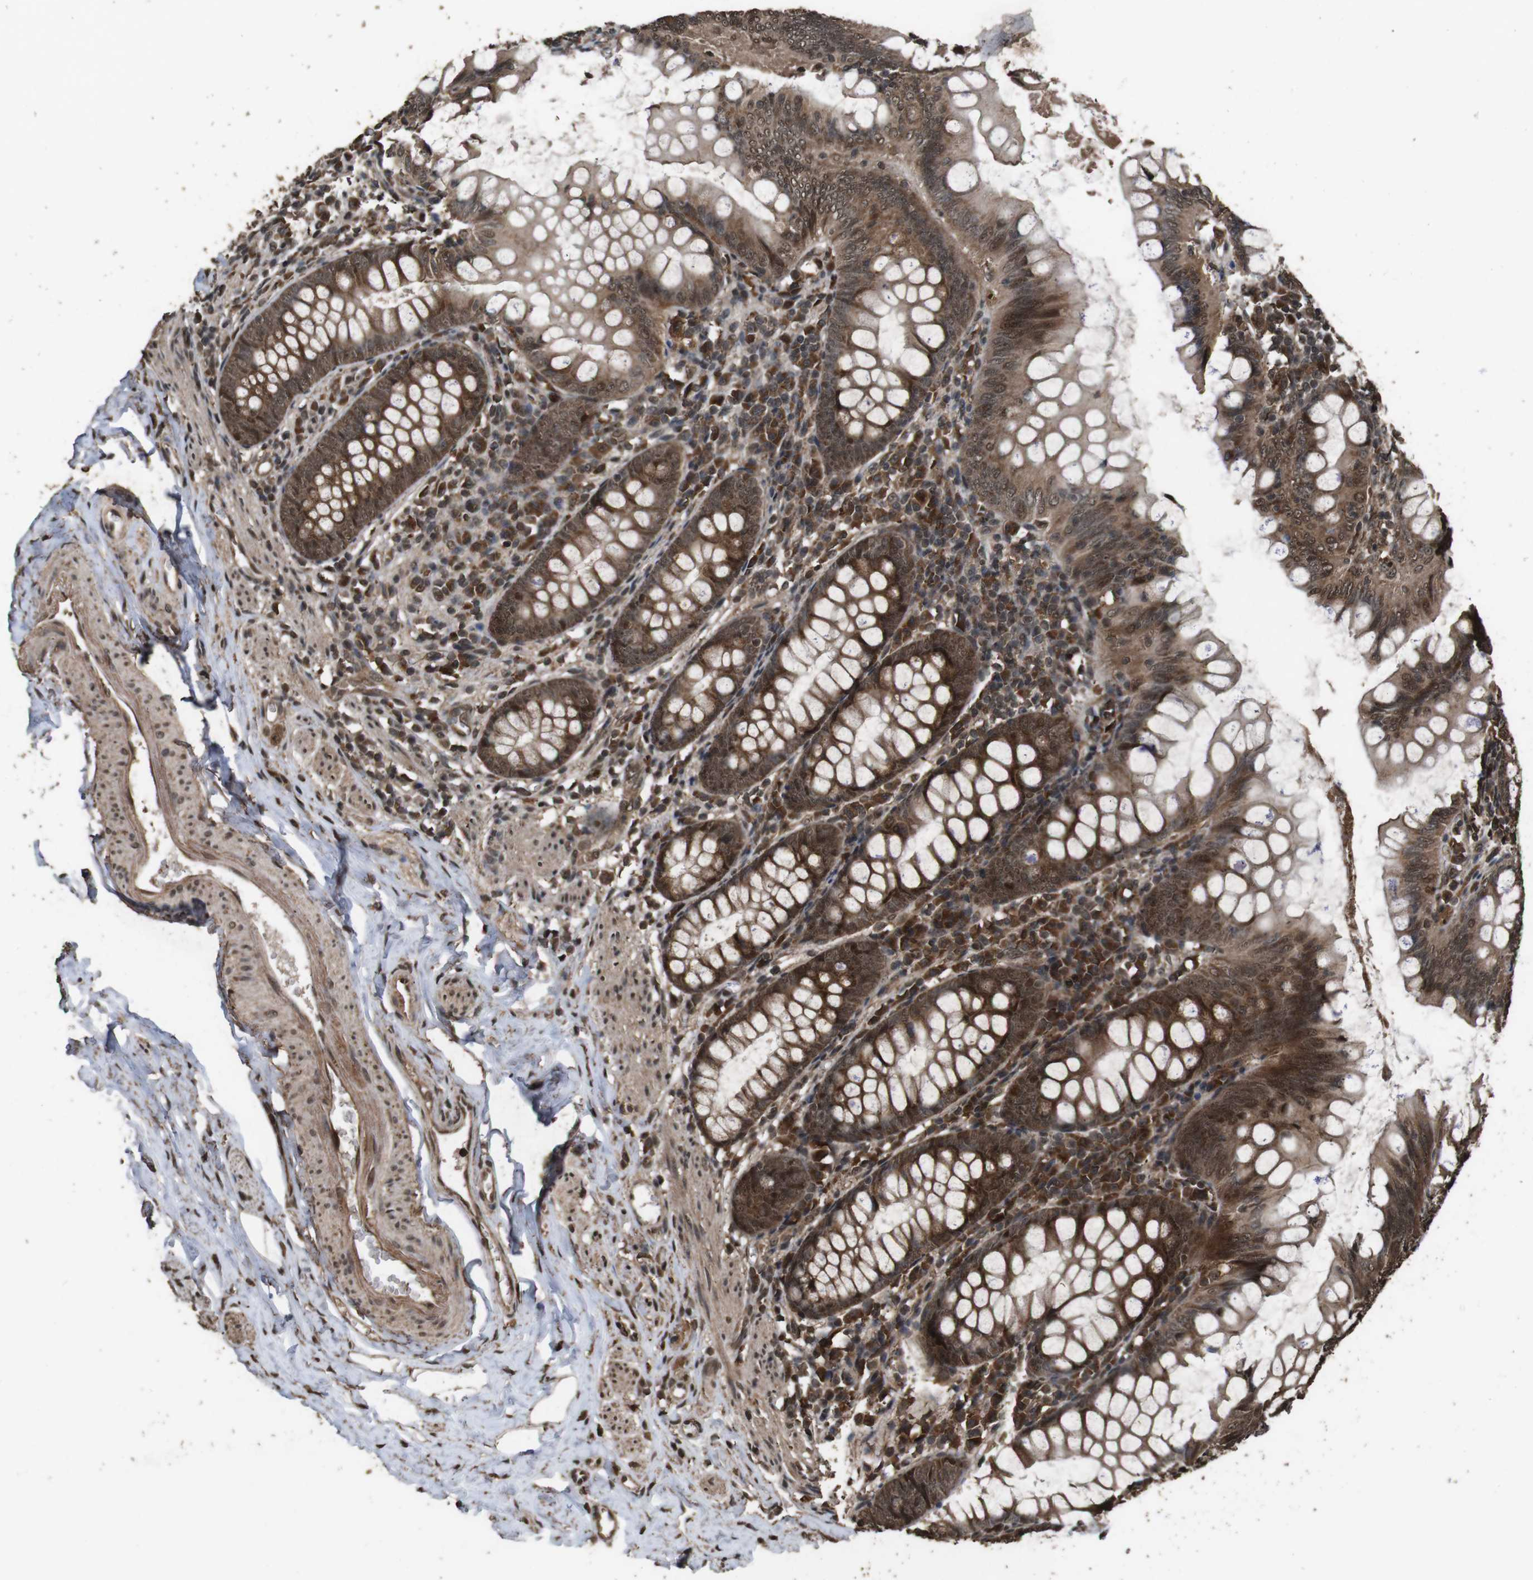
{"staining": {"intensity": "strong", "quantity": ">75%", "location": "cytoplasmic/membranous"}, "tissue": "appendix", "cell_type": "Glandular cells", "image_type": "normal", "snomed": [{"axis": "morphology", "description": "Normal tissue, NOS"}, {"axis": "topography", "description": "Appendix"}], "caption": "Appendix stained with DAB (3,3'-diaminobenzidine) immunohistochemistry displays high levels of strong cytoplasmic/membranous positivity in about >75% of glandular cells. (brown staining indicates protein expression, while blue staining denotes nuclei).", "gene": "RRAS2", "patient": {"sex": "female", "age": 77}}